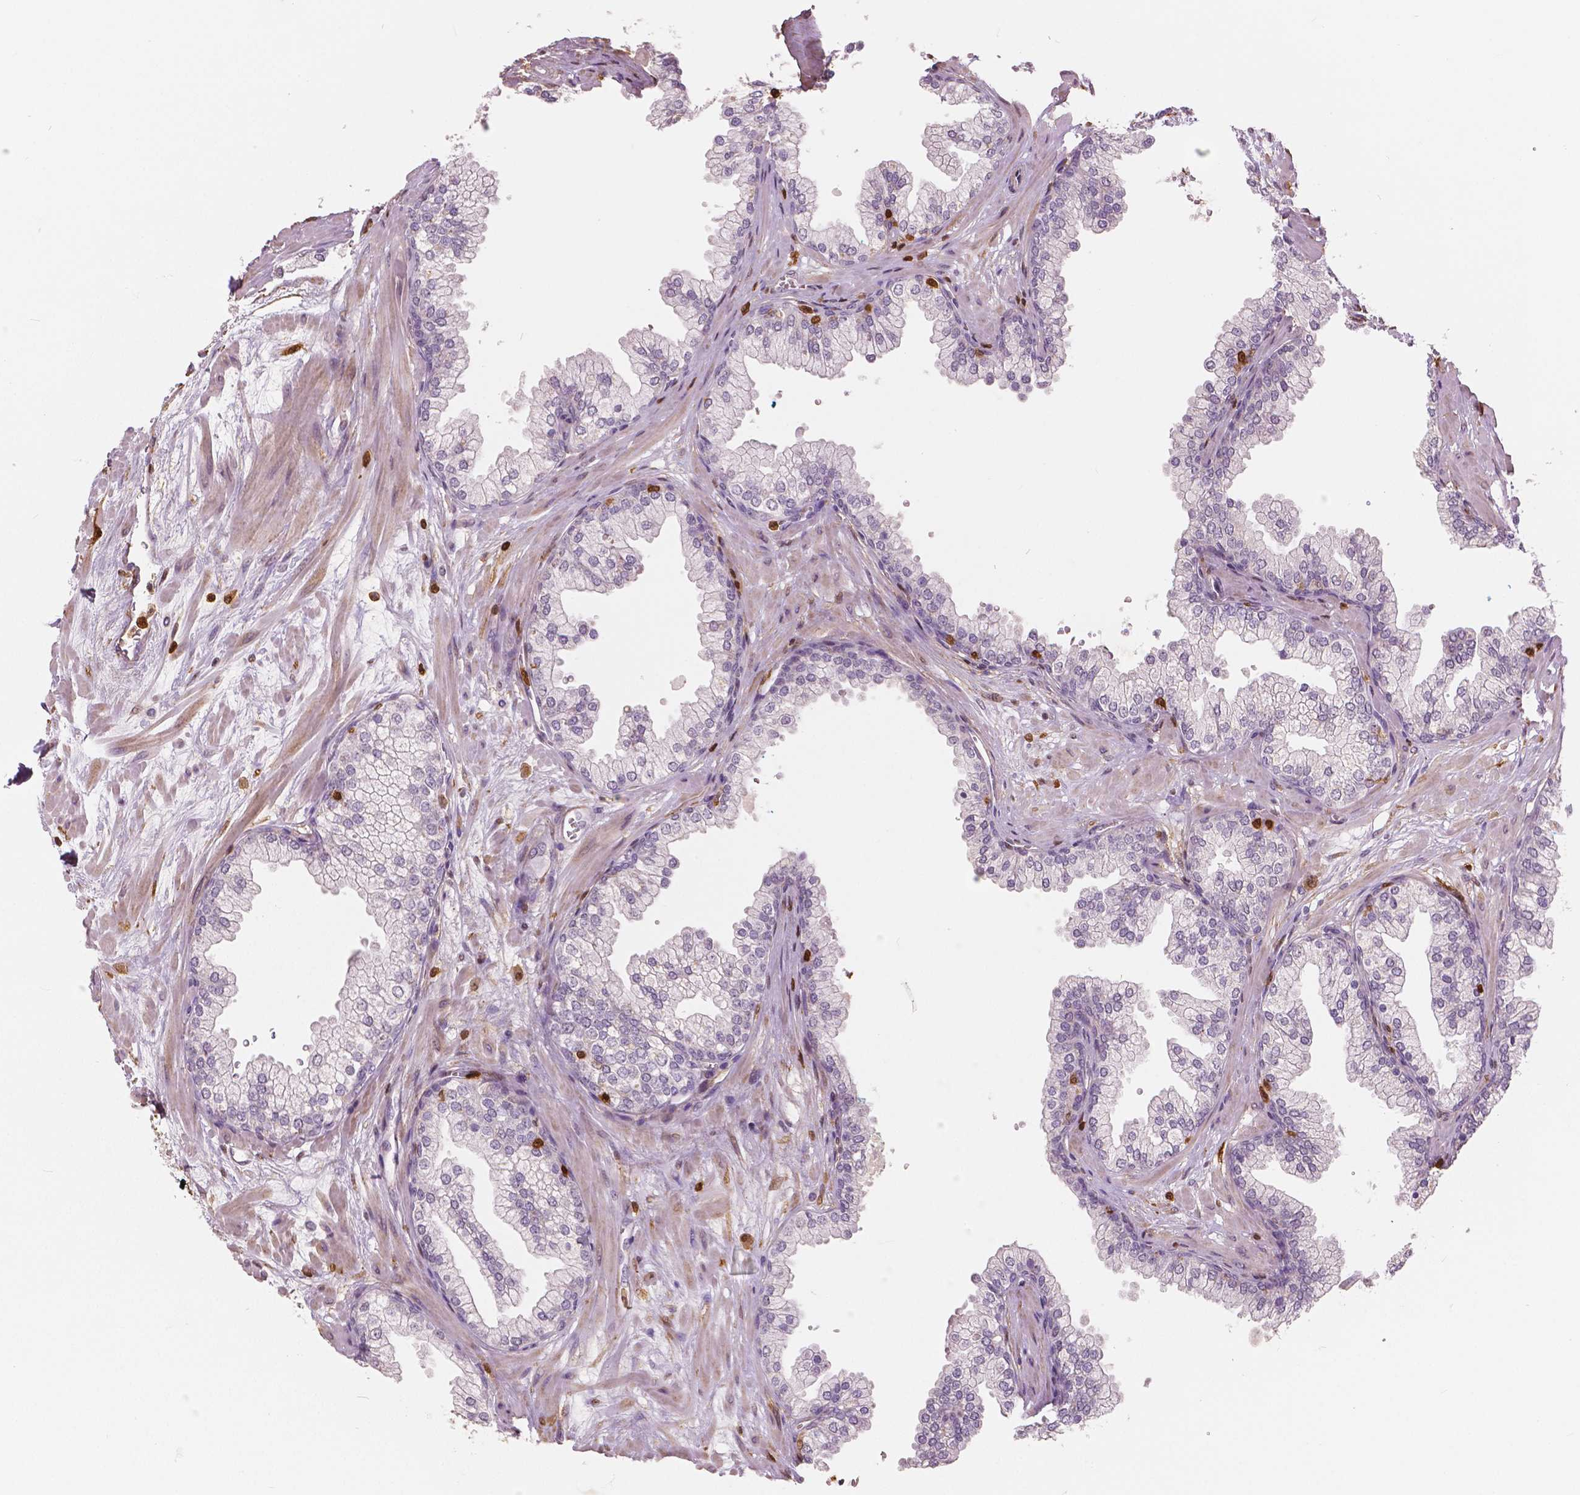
{"staining": {"intensity": "negative", "quantity": "none", "location": "none"}, "tissue": "prostate", "cell_type": "Glandular cells", "image_type": "normal", "snomed": [{"axis": "morphology", "description": "Normal tissue, NOS"}, {"axis": "topography", "description": "Prostate"}, {"axis": "topography", "description": "Peripheral nerve tissue"}], "caption": "An immunohistochemistry (IHC) image of benign prostate is shown. There is no staining in glandular cells of prostate. (Immunohistochemistry (ihc), brightfield microscopy, high magnification).", "gene": "S100A4", "patient": {"sex": "male", "age": 61}}